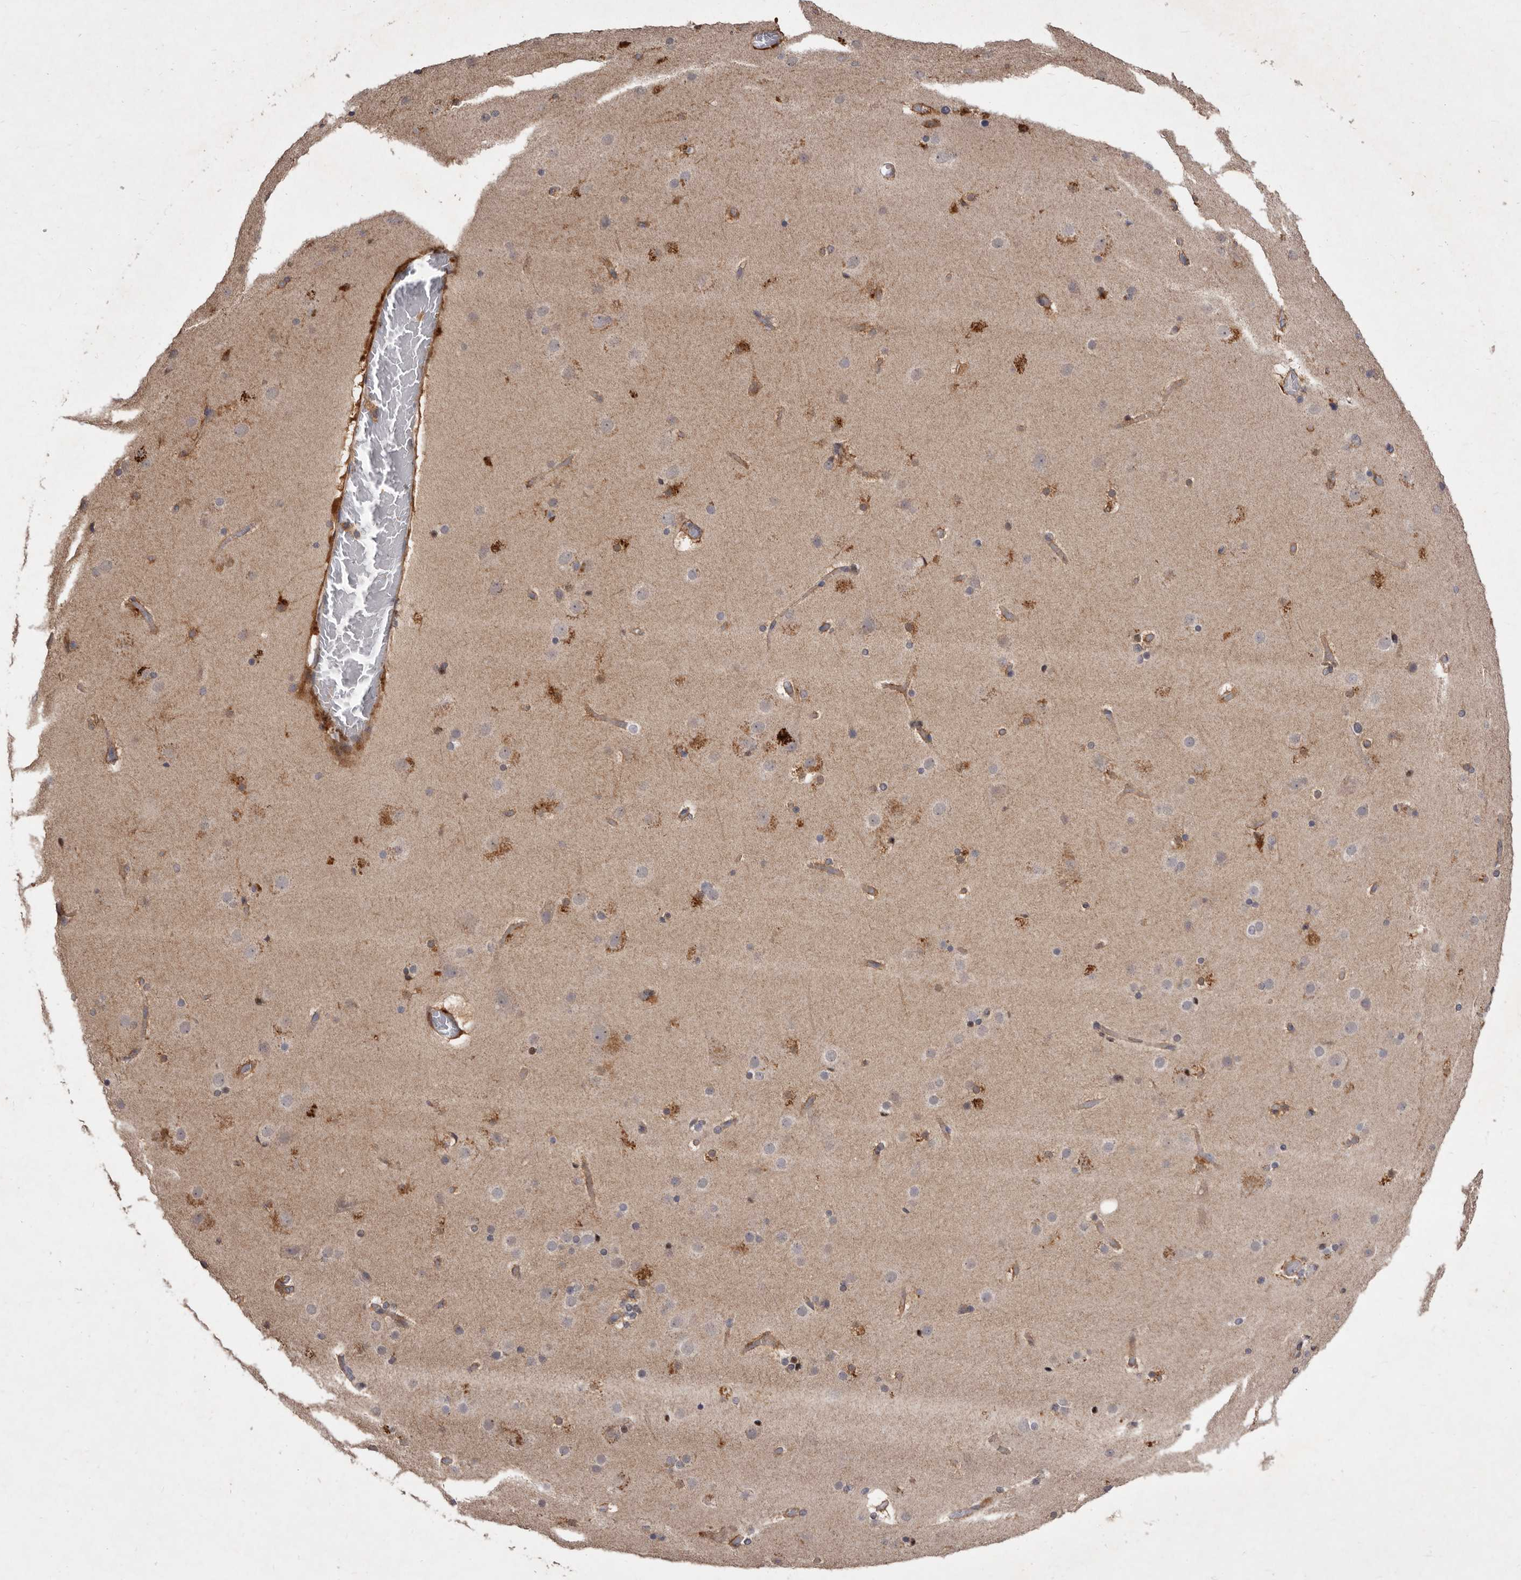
{"staining": {"intensity": "moderate", "quantity": "<25%", "location": "cytoplasmic/membranous"}, "tissue": "cerebral cortex", "cell_type": "Endothelial cells", "image_type": "normal", "snomed": [{"axis": "morphology", "description": "Normal tissue, NOS"}, {"axis": "topography", "description": "Cerebral cortex"}], "caption": "IHC image of normal cerebral cortex stained for a protein (brown), which exhibits low levels of moderate cytoplasmic/membranous staining in approximately <25% of endothelial cells.", "gene": "FLAD1", "patient": {"sex": "male", "age": 57}}